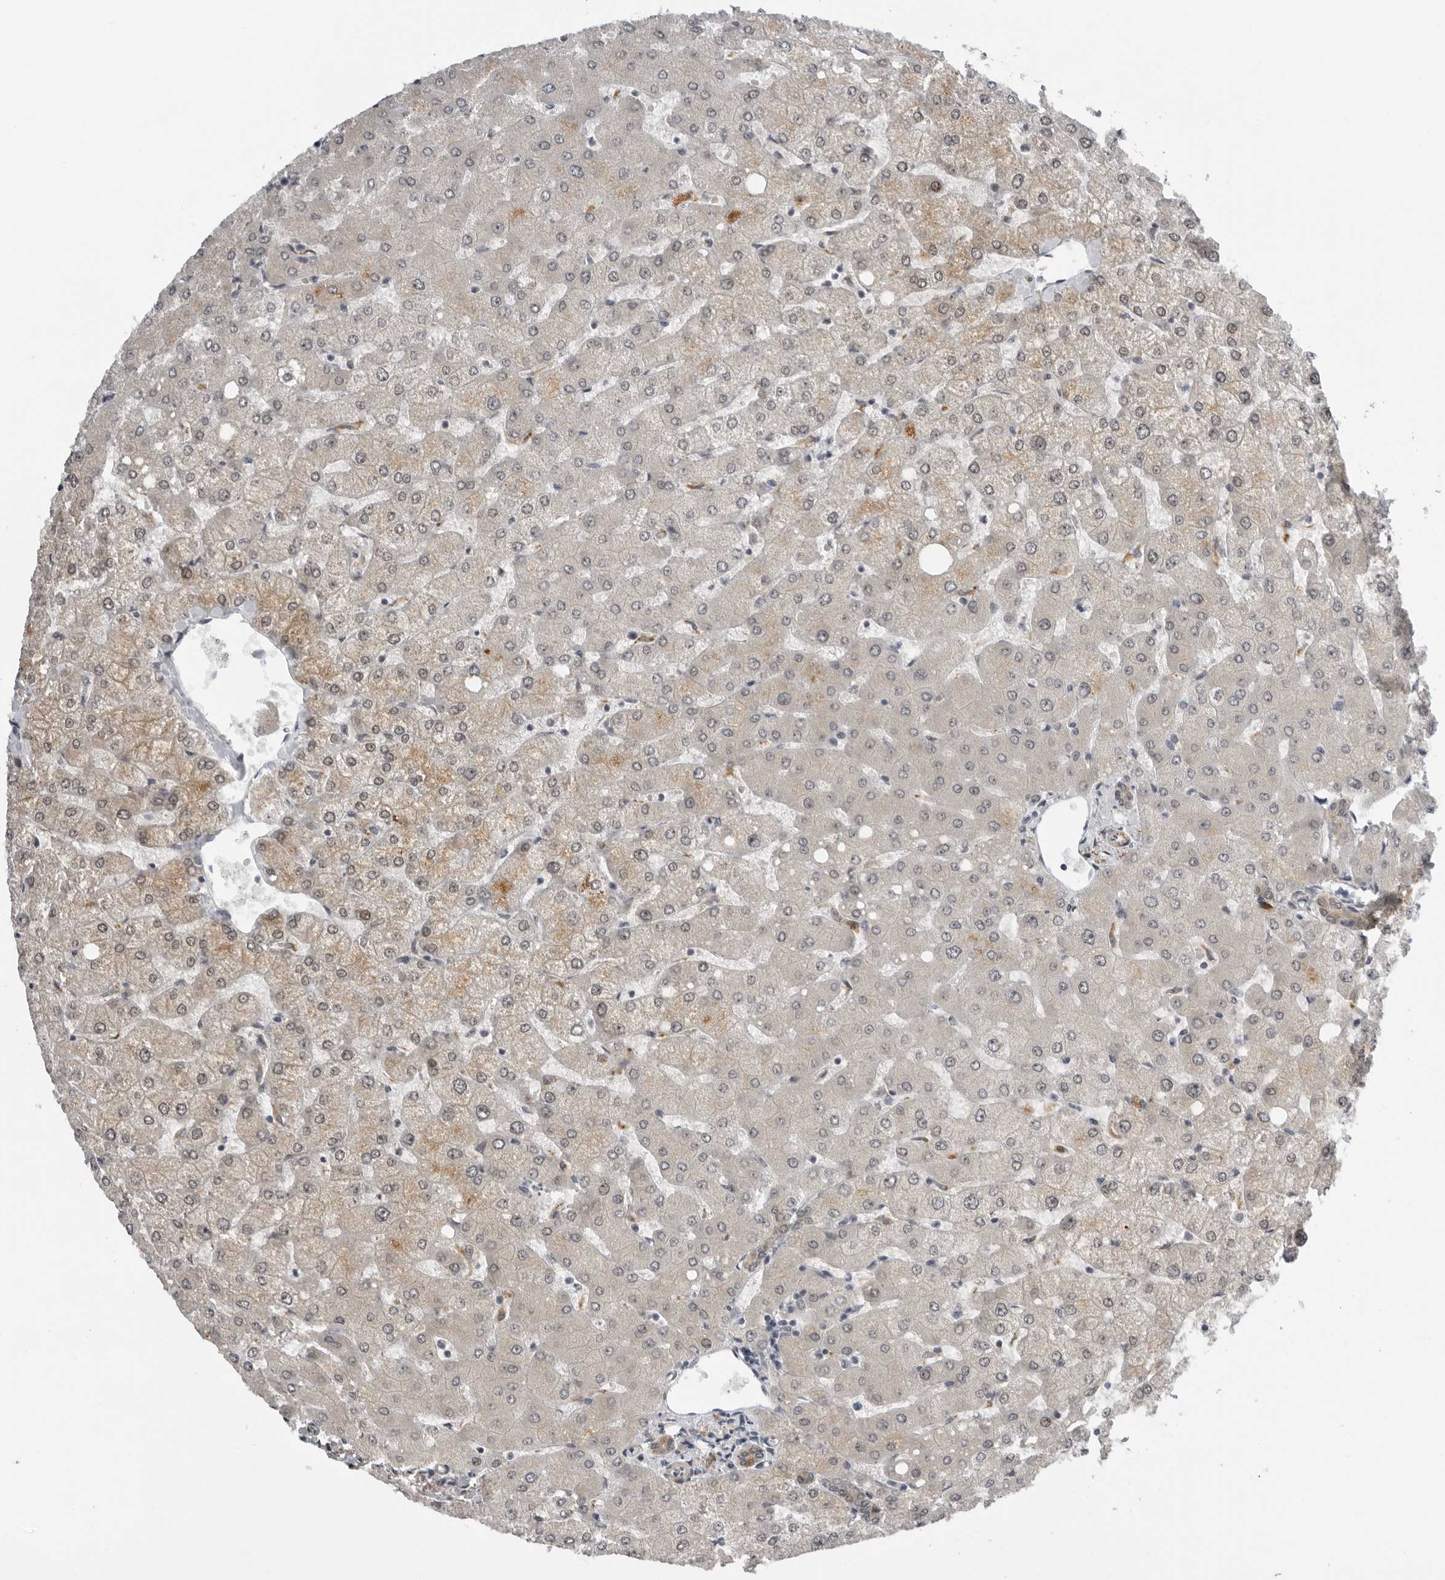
{"staining": {"intensity": "moderate", "quantity": "25%-75%", "location": "cytoplasmic/membranous"}, "tissue": "liver", "cell_type": "Cholangiocytes", "image_type": "normal", "snomed": [{"axis": "morphology", "description": "Normal tissue, NOS"}, {"axis": "topography", "description": "Liver"}], "caption": "Brown immunohistochemical staining in normal liver reveals moderate cytoplasmic/membranous staining in about 25%-75% of cholangiocytes.", "gene": "ALPK2", "patient": {"sex": "female", "age": 54}}